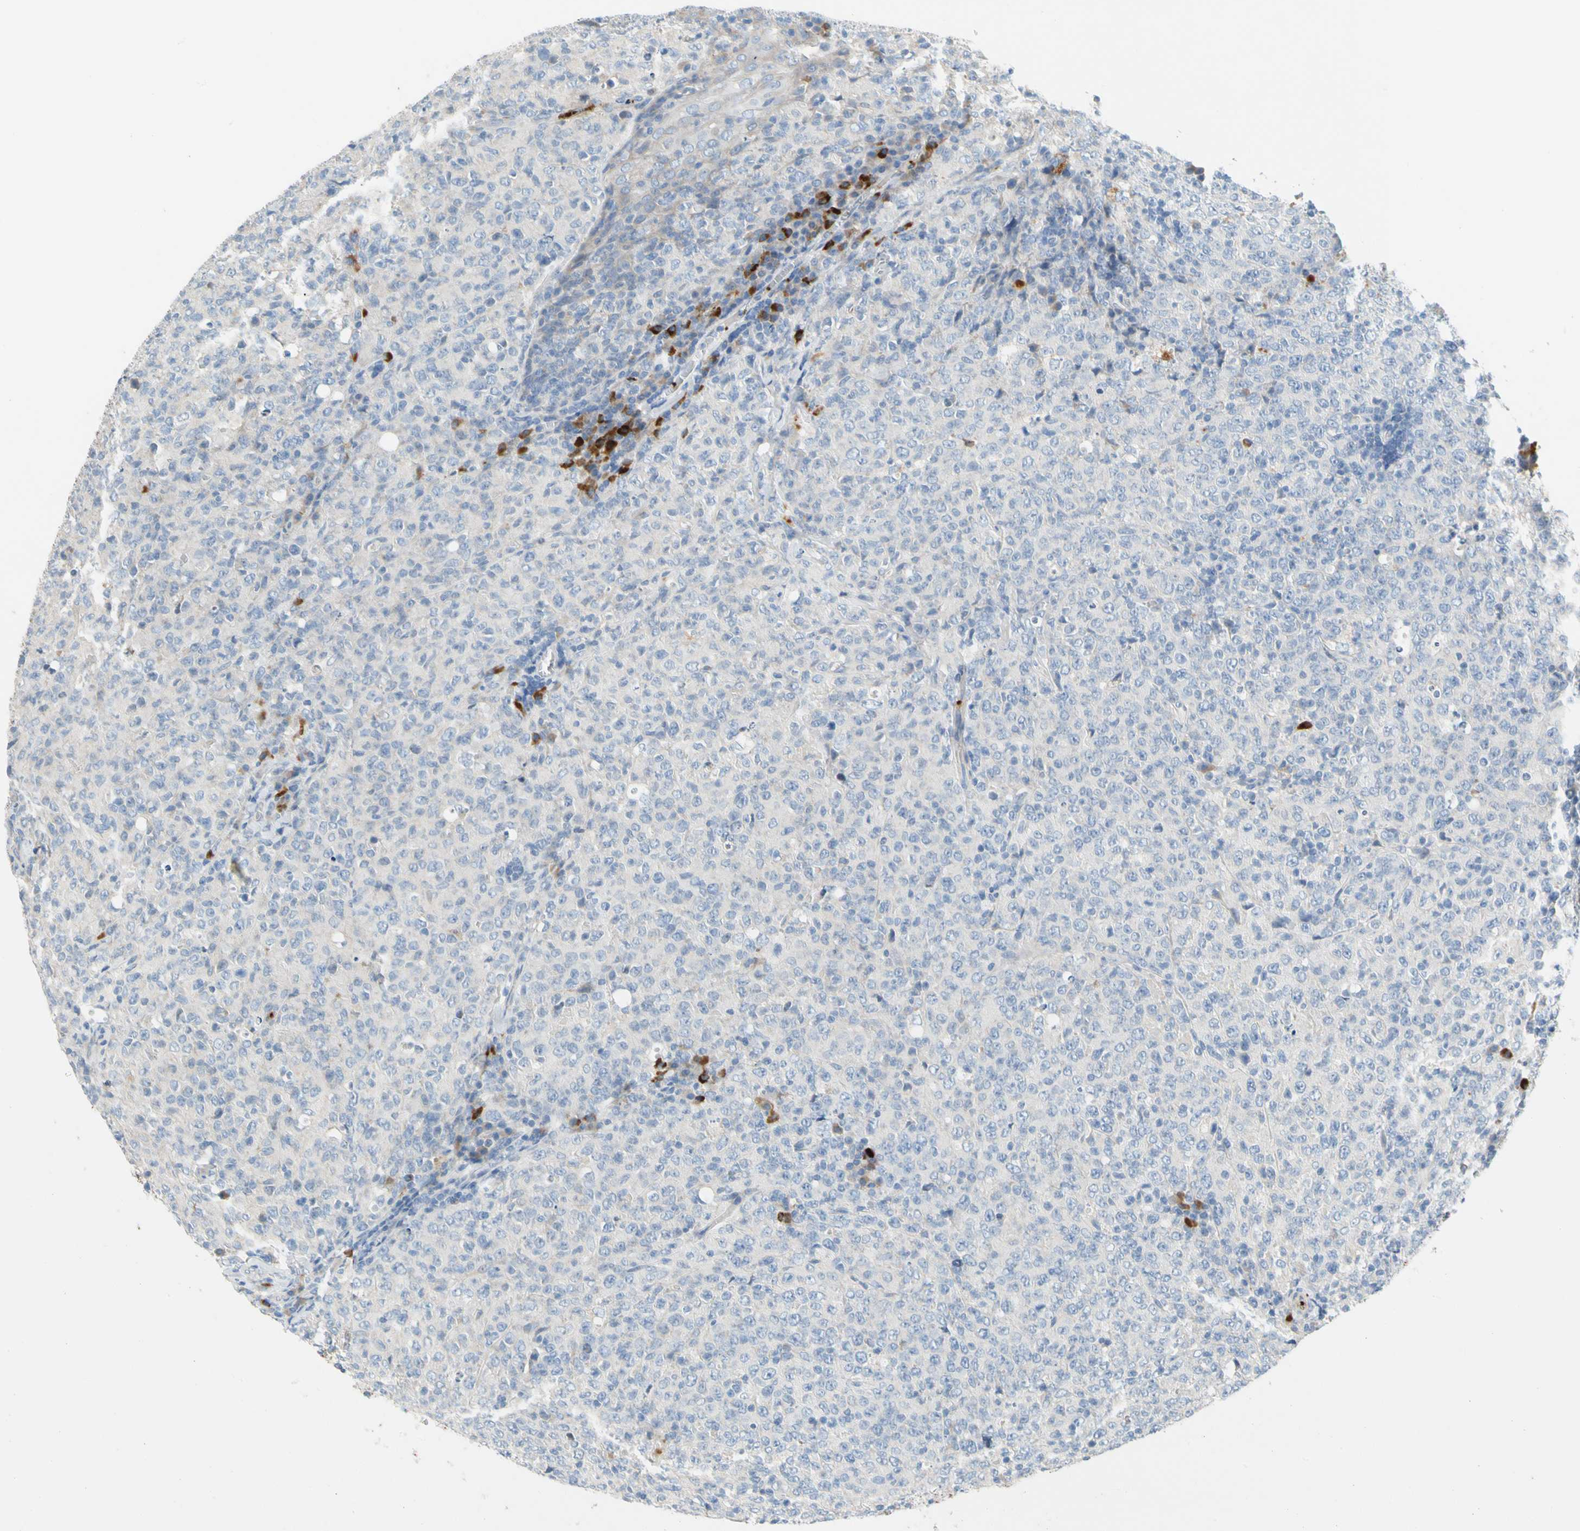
{"staining": {"intensity": "negative", "quantity": "none", "location": "none"}, "tissue": "lymphoma", "cell_type": "Tumor cells", "image_type": "cancer", "snomed": [{"axis": "morphology", "description": "Malignant lymphoma, non-Hodgkin's type, High grade"}, {"axis": "topography", "description": "Tonsil"}], "caption": "DAB immunohistochemical staining of malignant lymphoma, non-Hodgkin's type (high-grade) demonstrates no significant positivity in tumor cells. Nuclei are stained in blue.", "gene": "PPBP", "patient": {"sex": "female", "age": 36}}